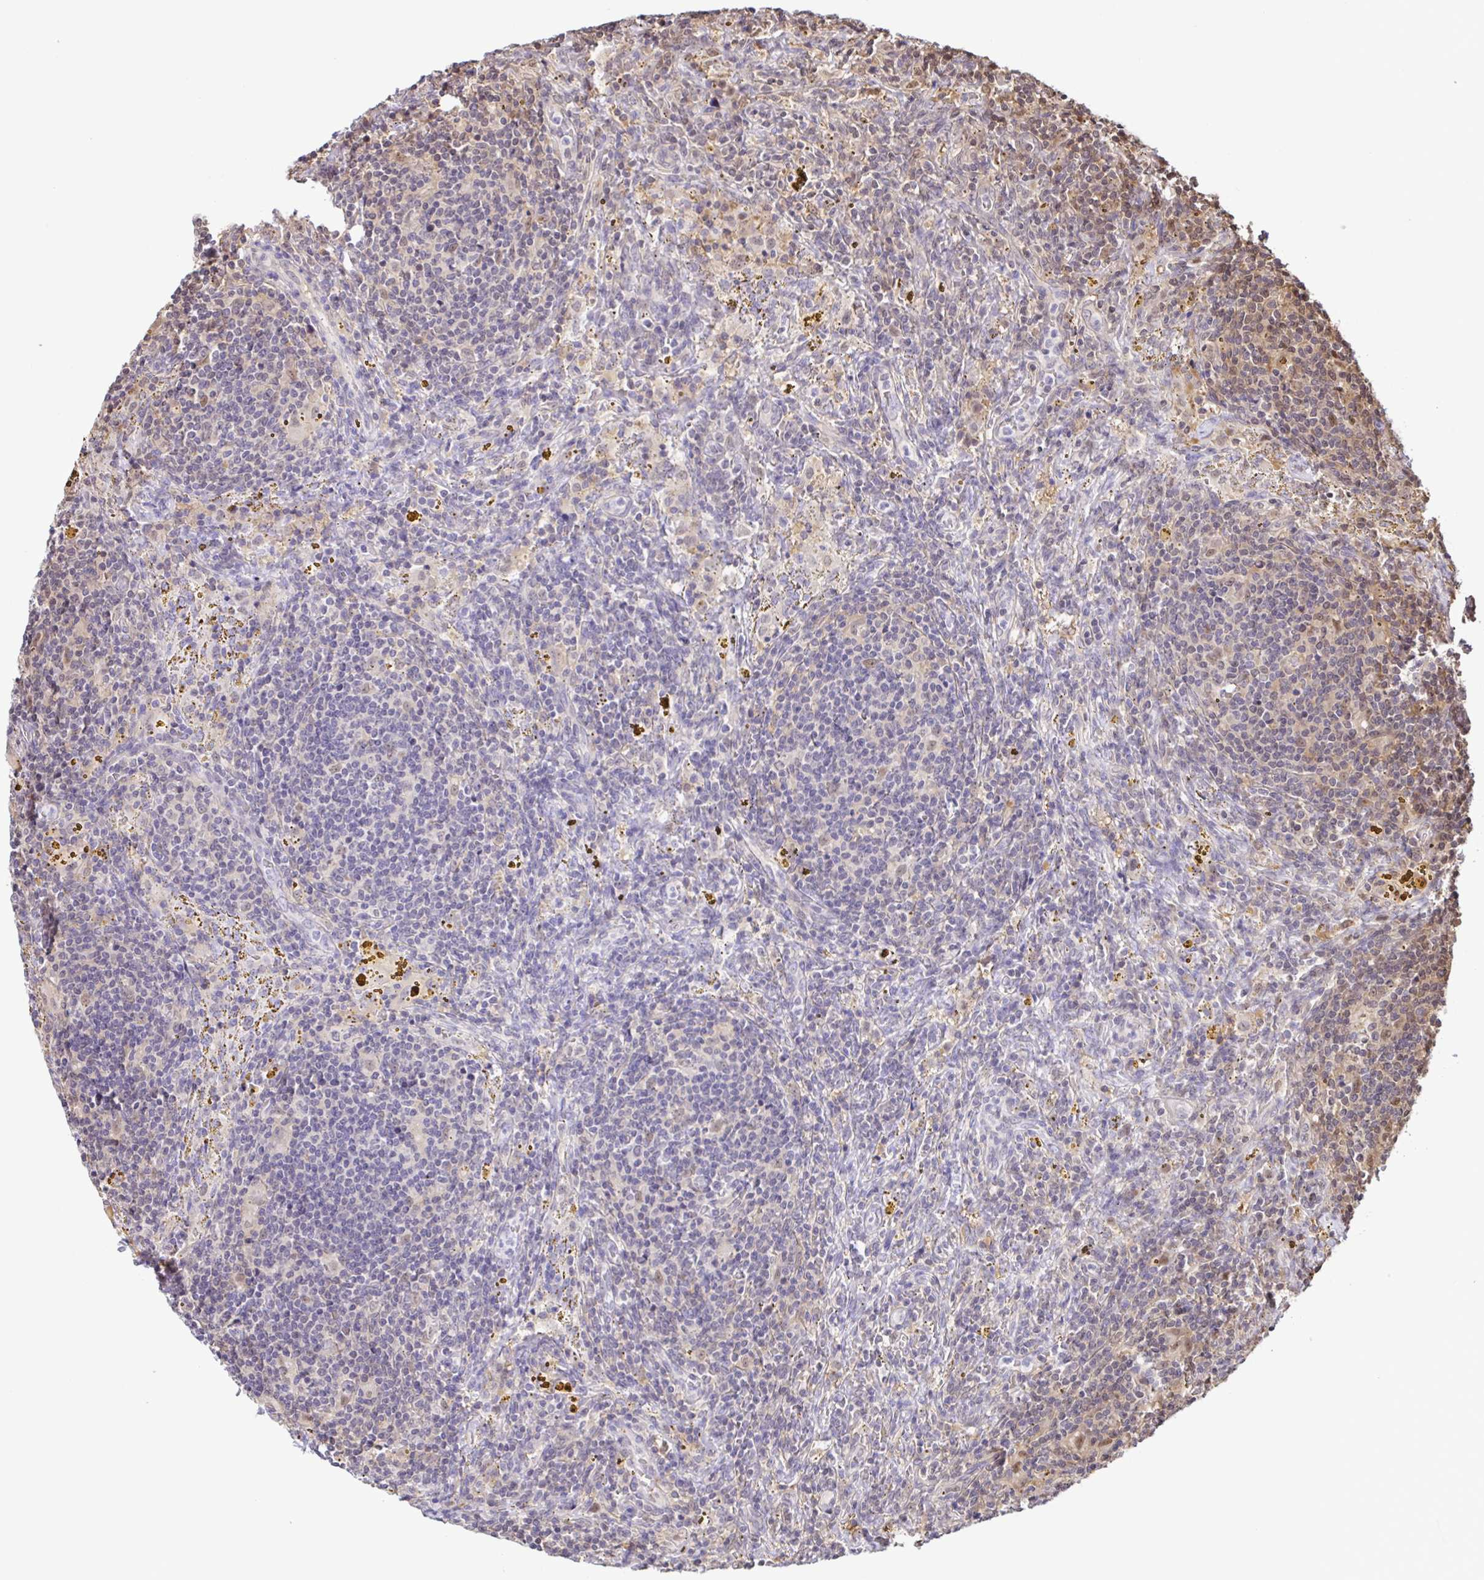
{"staining": {"intensity": "negative", "quantity": "none", "location": "none"}, "tissue": "lymphoma", "cell_type": "Tumor cells", "image_type": "cancer", "snomed": [{"axis": "morphology", "description": "Malignant lymphoma, non-Hodgkin's type, Low grade"}, {"axis": "topography", "description": "Spleen"}], "caption": "An immunohistochemistry (IHC) micrograph of malignant lymphoma, non-Hodgkin's type (low-grade) is shown. There is no staining in tumor cells of malignant lymphoma, non-Hodgkin's type (low-grade).", "gene": "PSMB9", "patient": {"sex": "female", "age": 70}}